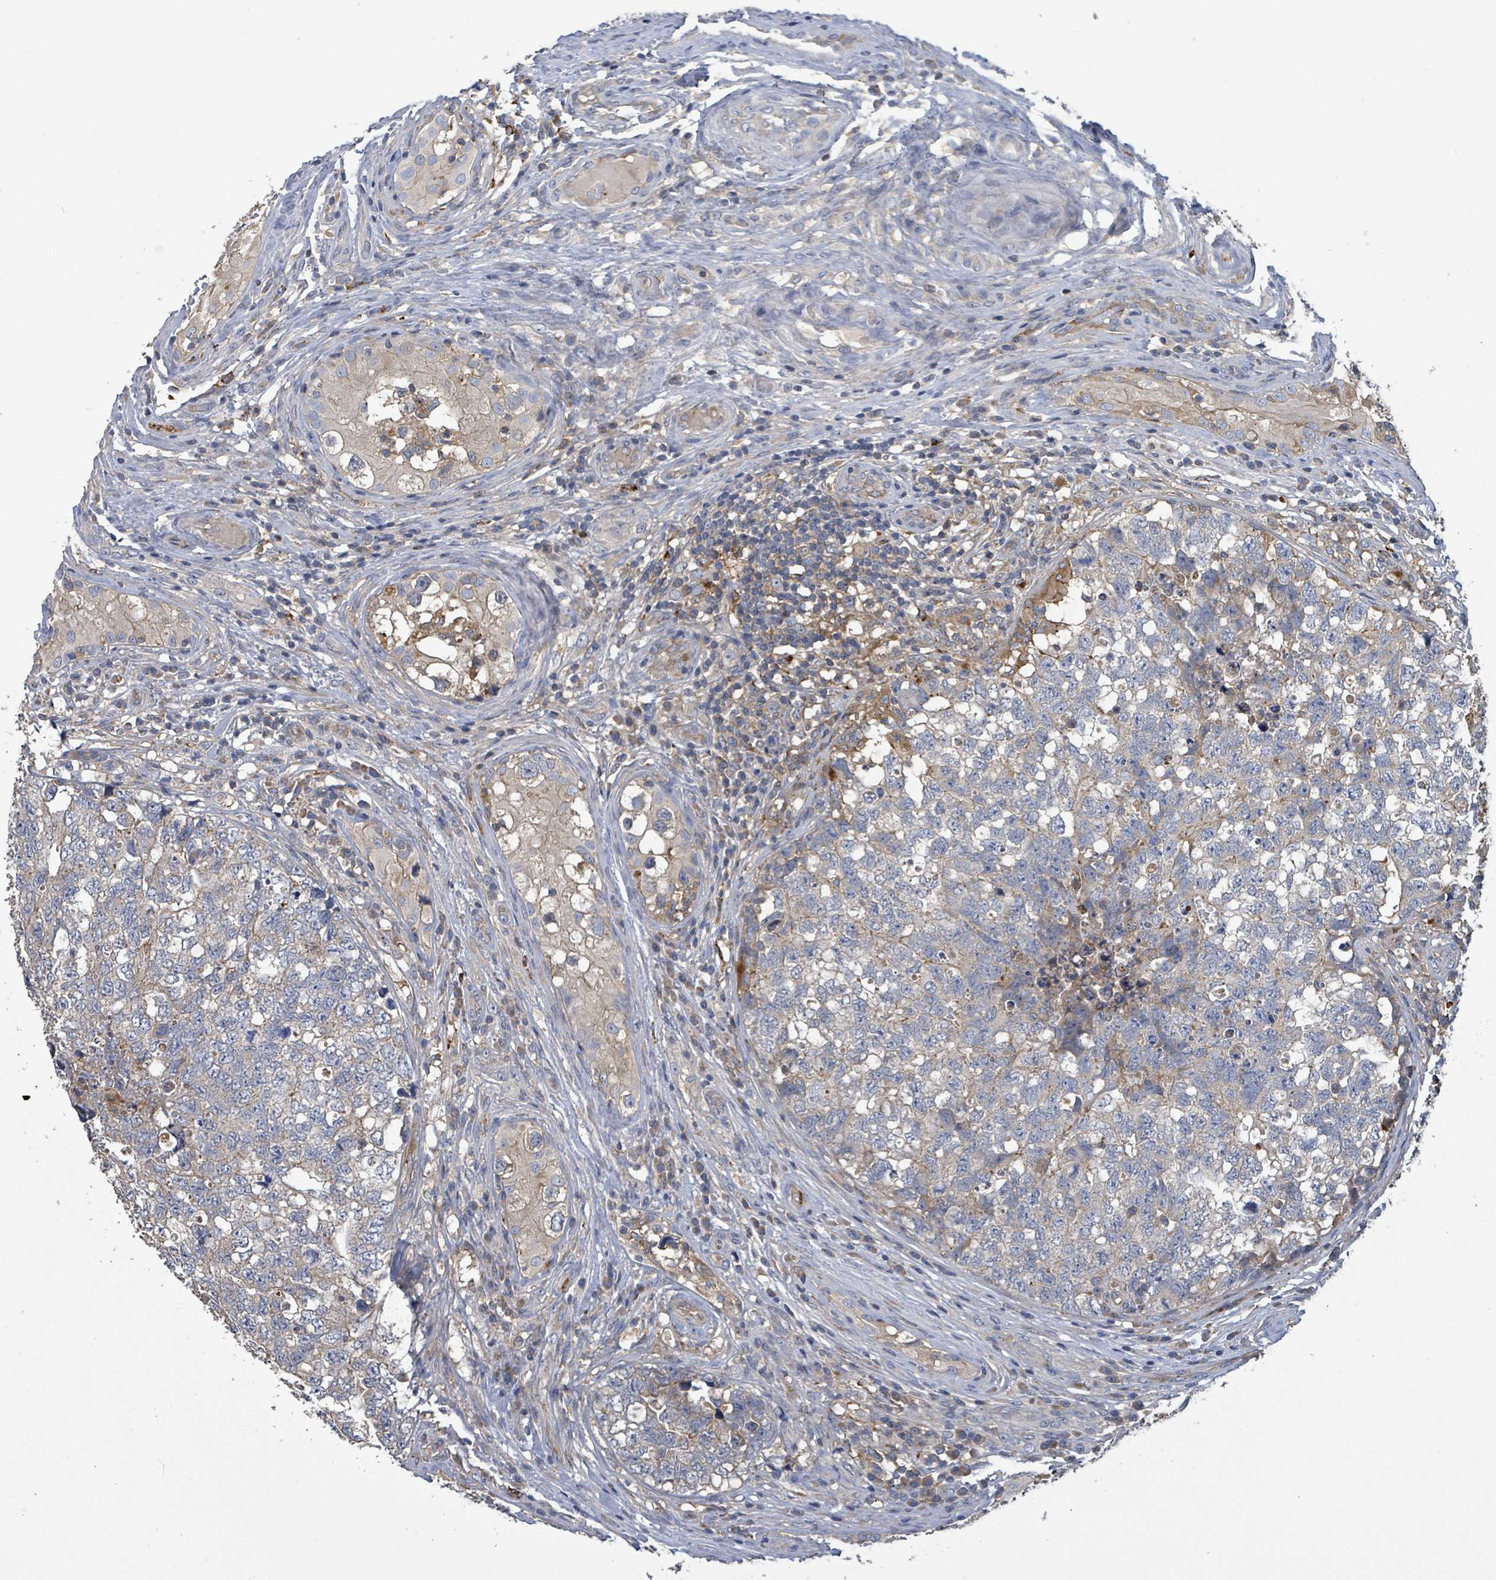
{"staining": {"intensity": "weak", "quantity": "<25%", "location": "cytoplasmic/membranous"}, "tissue": "testis cancer", "cell_type": "Tumor cells", "image_type": "cancer", "snomed": [{"axis": "morphology", "description": "Carcinoma, Embryonal, NOS"}, {"axis": "topography", "description": "Testis"}], "caption": "Human testis cancer stained for a protein using immunohistochemistry demonstrates no expression in tumor cells.", "gene": "PLAAT1", "patient": {"sex": "male", "age": 31}}